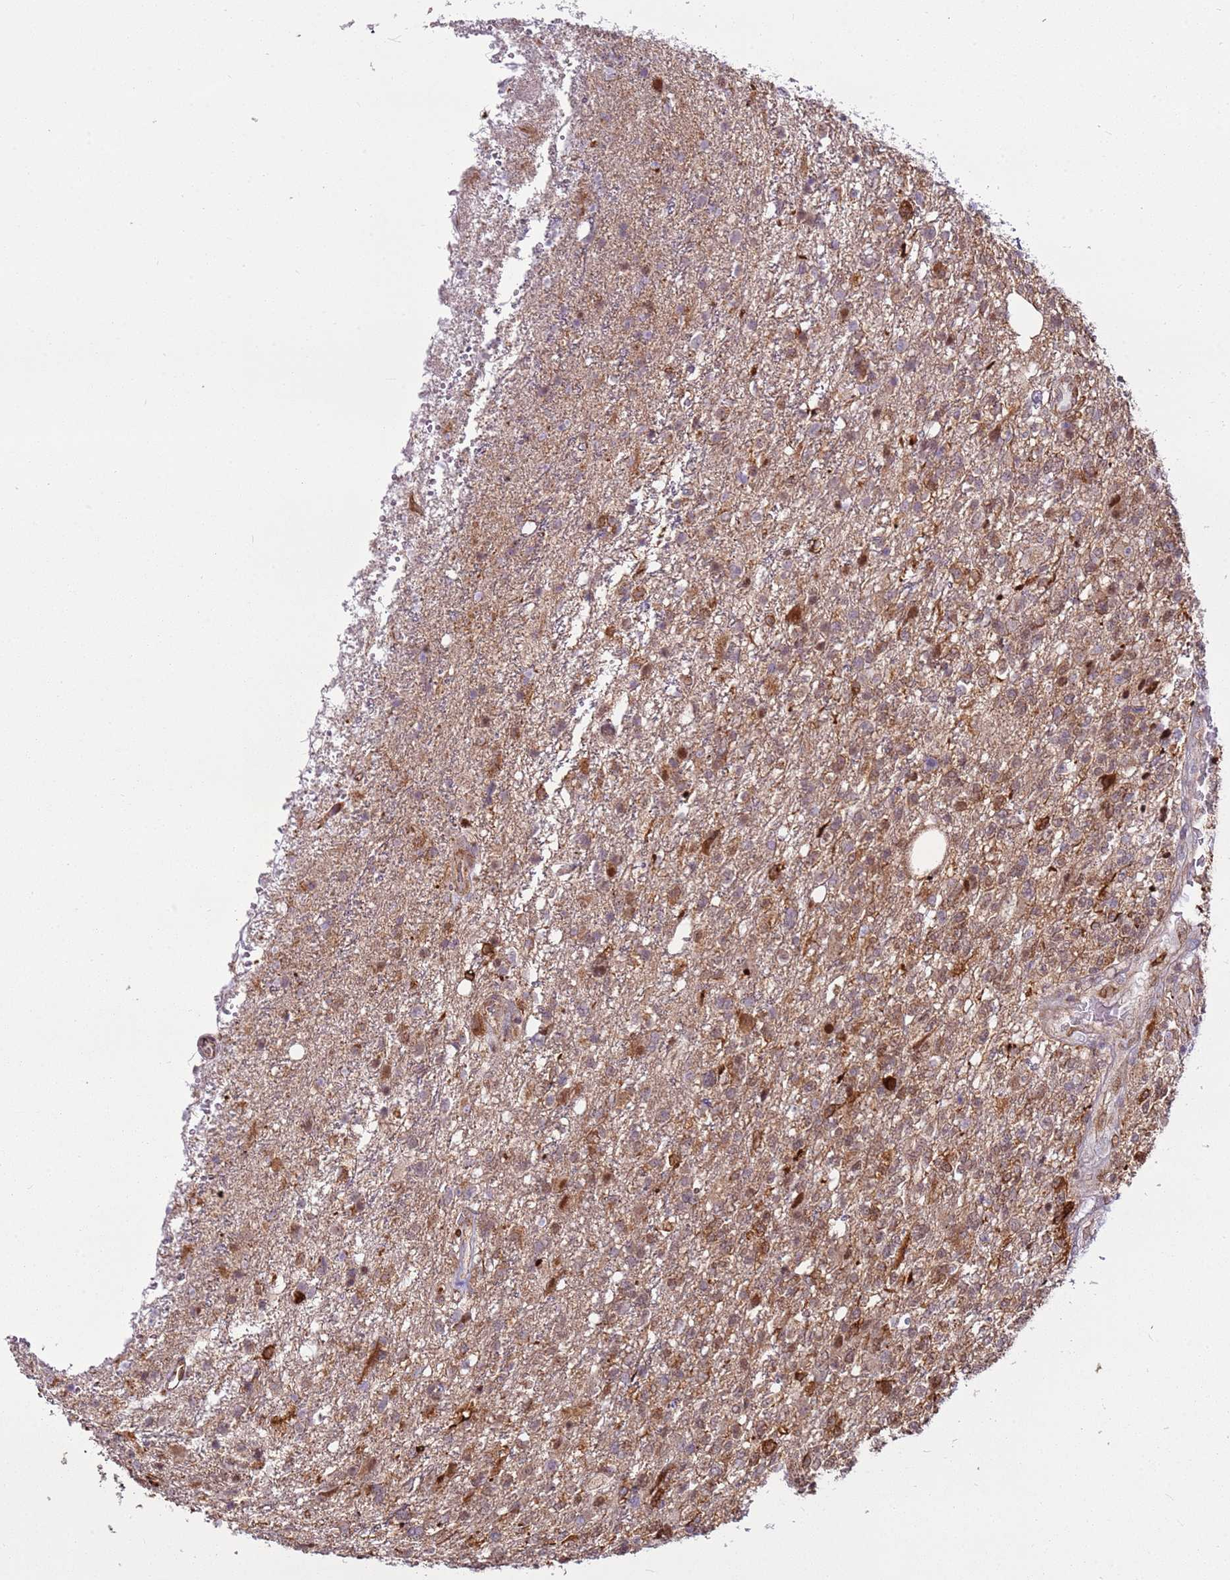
{"staining": {"intensity": "moderate", "quantity": "25%-75%", "location": "cytoplasmic/membranous,nuclear"}, "tissue": "glioma", "cell_type": "Tumor cells", "image_type": "cancer", "snomed": [{"axis": "morphology", "description": "Glioma, malignant, High grade"}, {"axis": "topography", "description": "Brain"}], "caption": "DAB immunohistochemical staining of glioma demonstrates moderate cytoplasmic/membranous and nuclear protein expression in about 25%-75% of tumor cells. (Stains: DAB in brown, nuclei in blue, Microscopy: brightfield microscopy at high magnification).", "gene": "PCTP", "patient": {"sex": "male", "age": 56}}